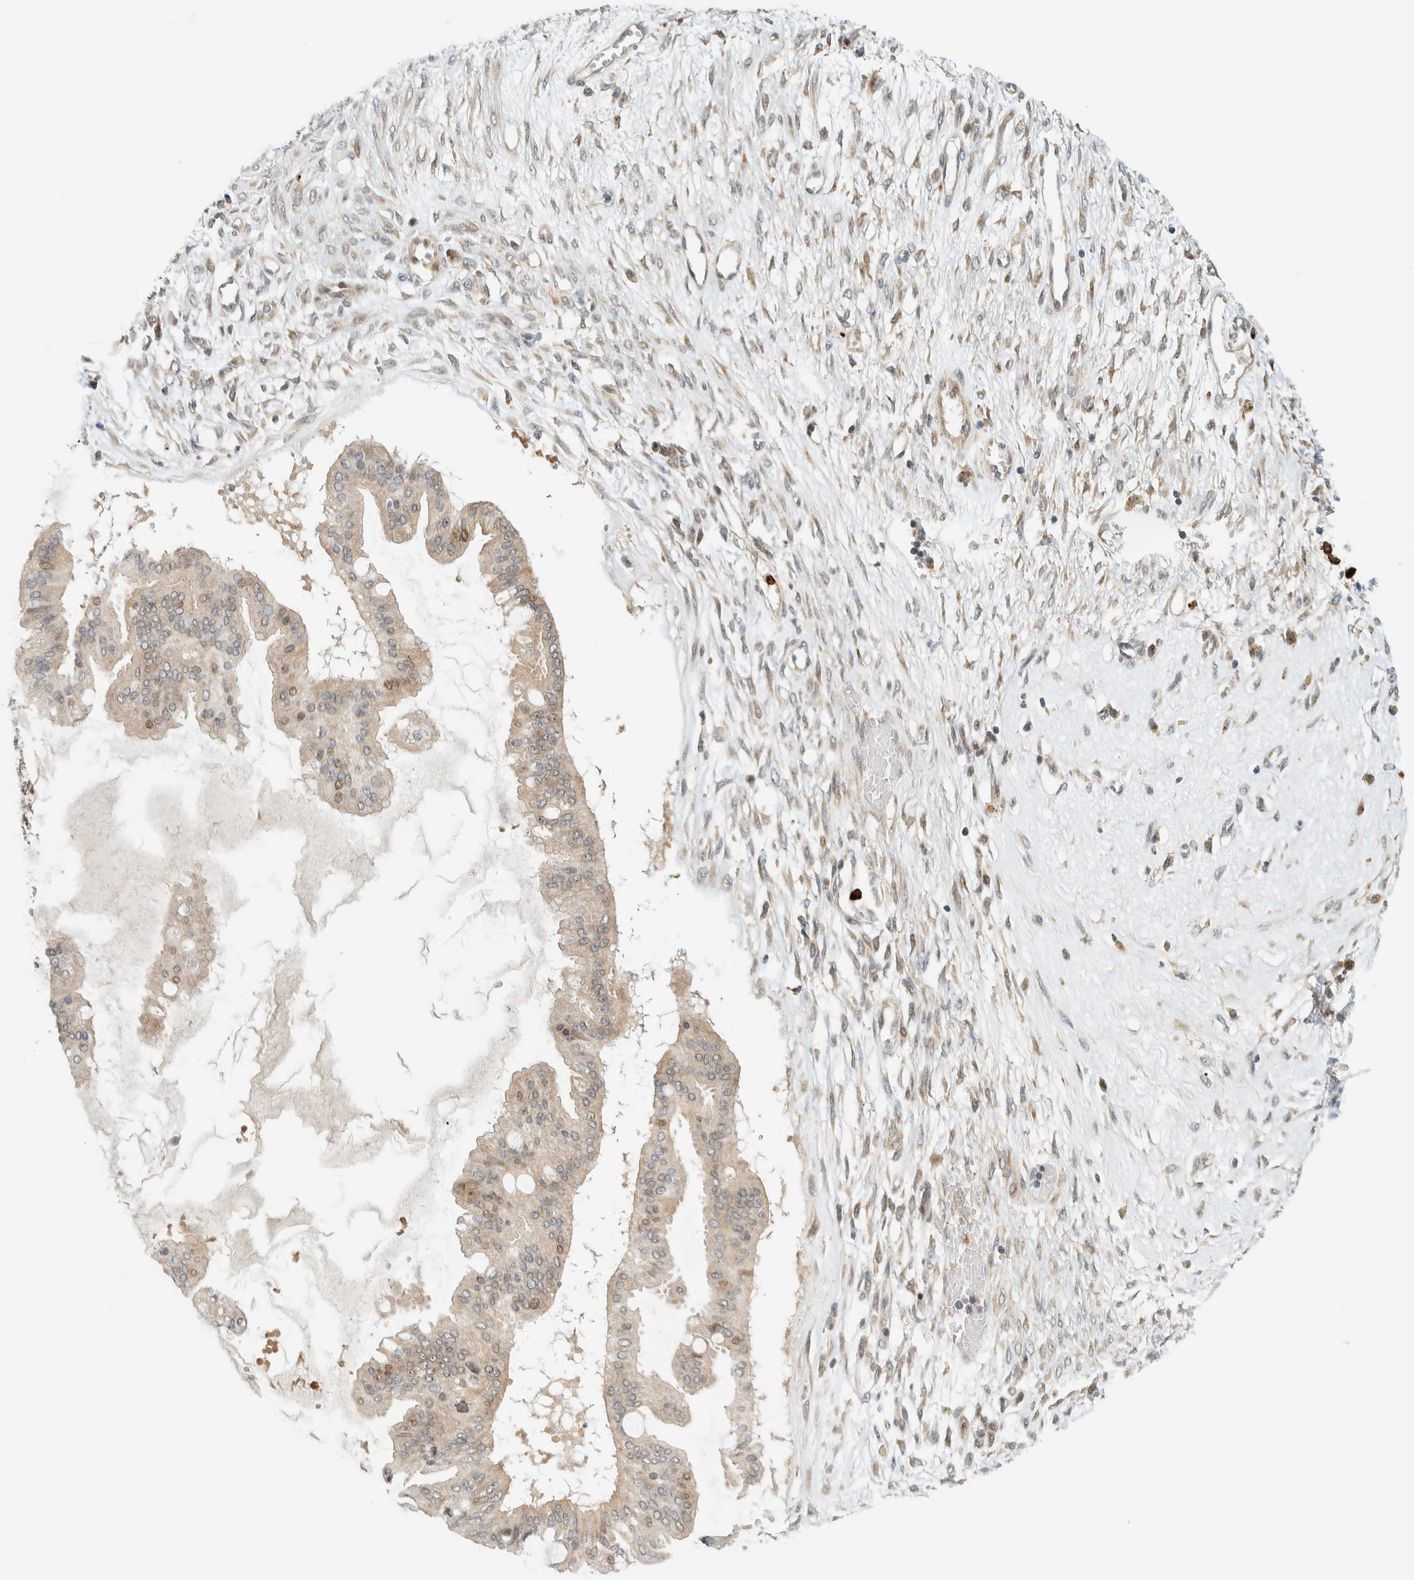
{"staining": {"intensity": "weak", "quantity": ">75%", "location": "cytoplasmic/membranous,nuclear"}, "tissue": "ovarian cancer", "cell_type": "Tumor cells", "image_type": "cancer", "snomed": [{"axis": "morphology", "description": "Cystadenocarcinoma, mucinous, NOS"}, {"axis": "topography", "description": "Ovary"}], "caption": "This image reveals mucinous cystadenocarcinoma (ovarian) stained with immunohistochemistry to label a protein in brown. The cytoplasmic/membranous and nuclear of tumor cells show weak positivity for the protein. Nuclei are counter-stained blue.", "gene": "CCDC171", "patient": {"sex": "female", "age": 73}}